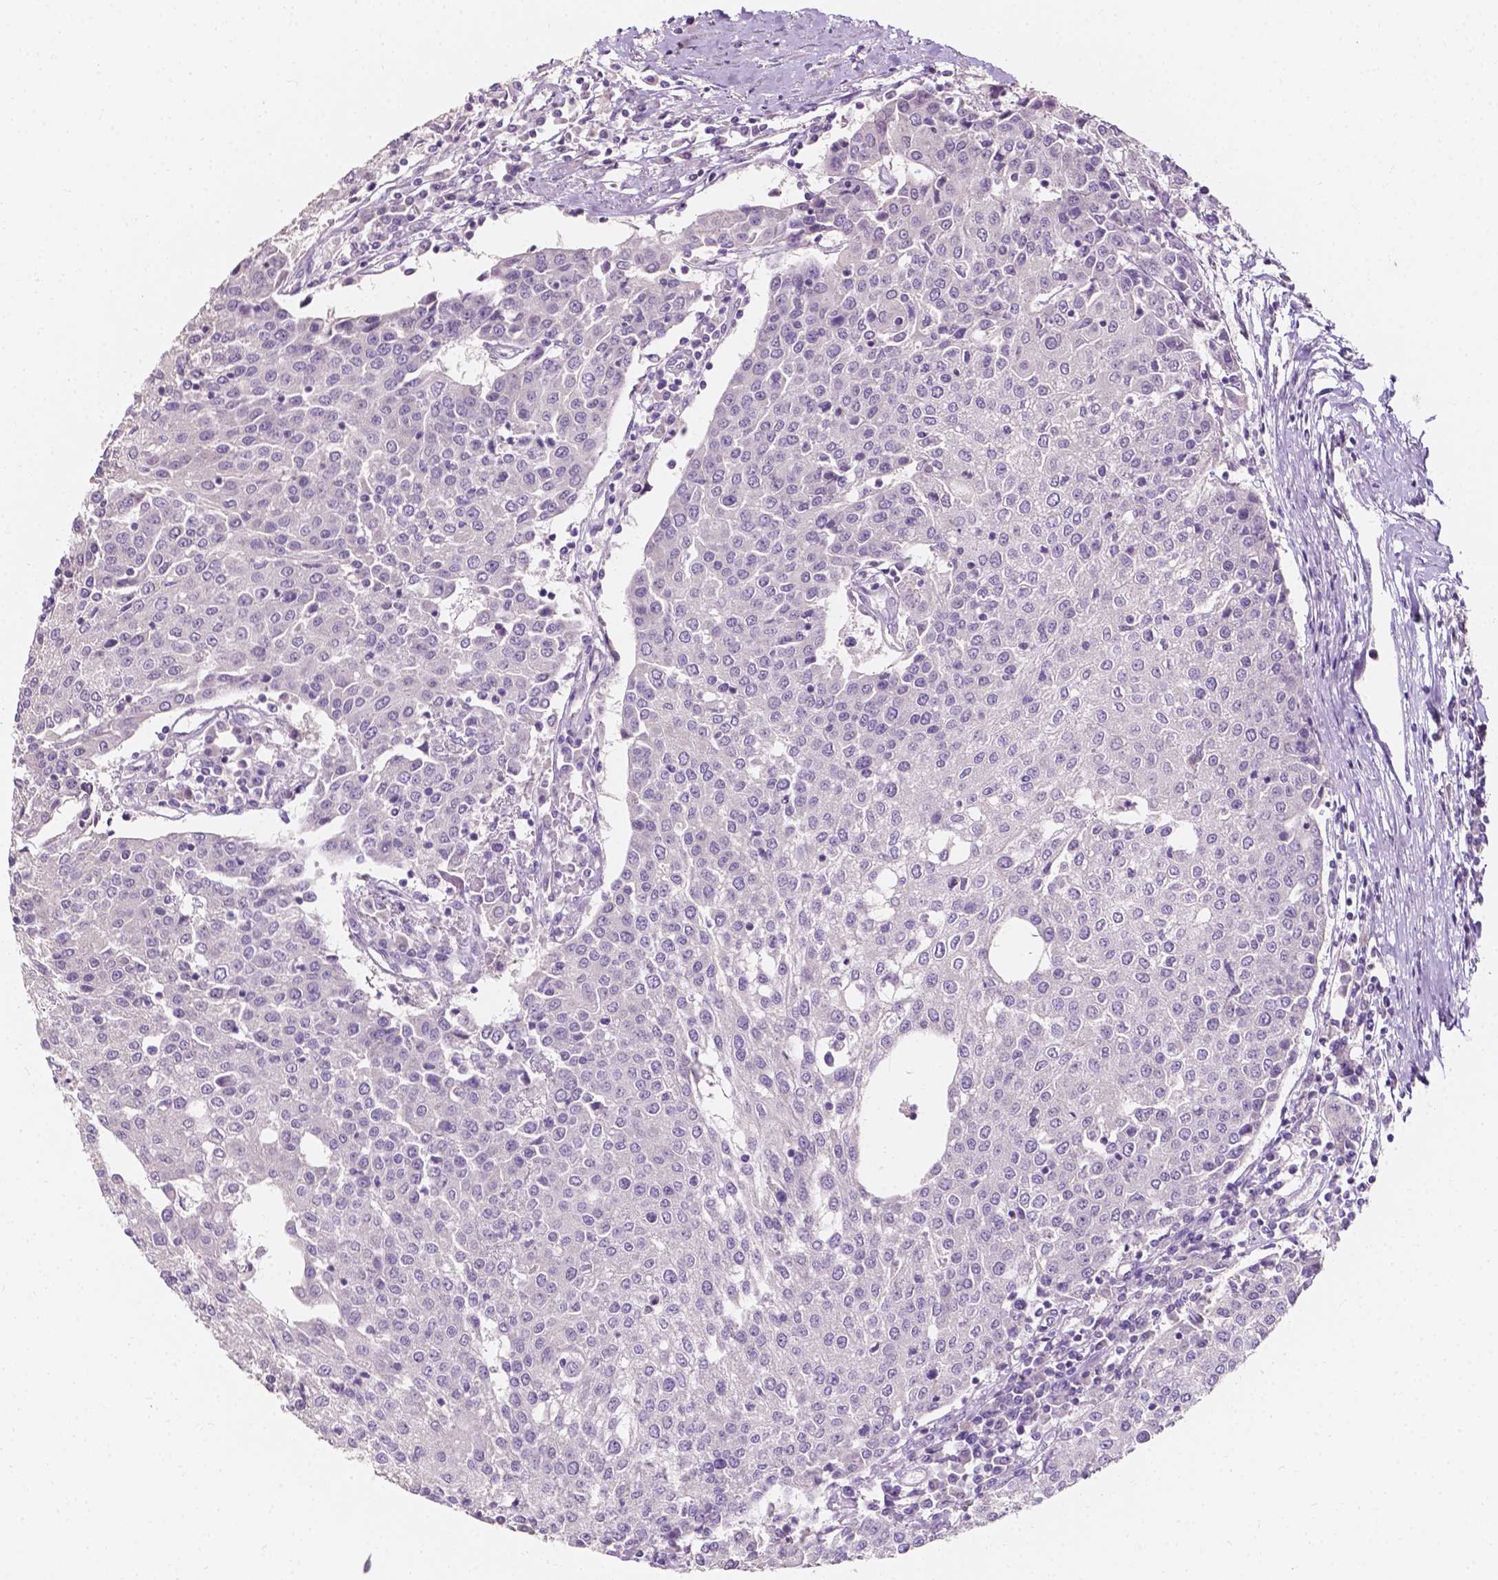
{"staining": {"intensity": "negative", "quantity": "none", "location": "none"}, "tissue": "urothelial cancer", "cell_type": "Tumor cells", "image_type": "cancer", "snomed": [{"axis": "morphology", "description": "Urothelial carcinoma, High grade"}, {"axis": "topography", "description": "Urinary bladder"}], "caption": "IHC of human urothelial cancer displays no expression in tumor cells.", "gene": "TAL1", "patient": {"sex": "female", "age": 85}}